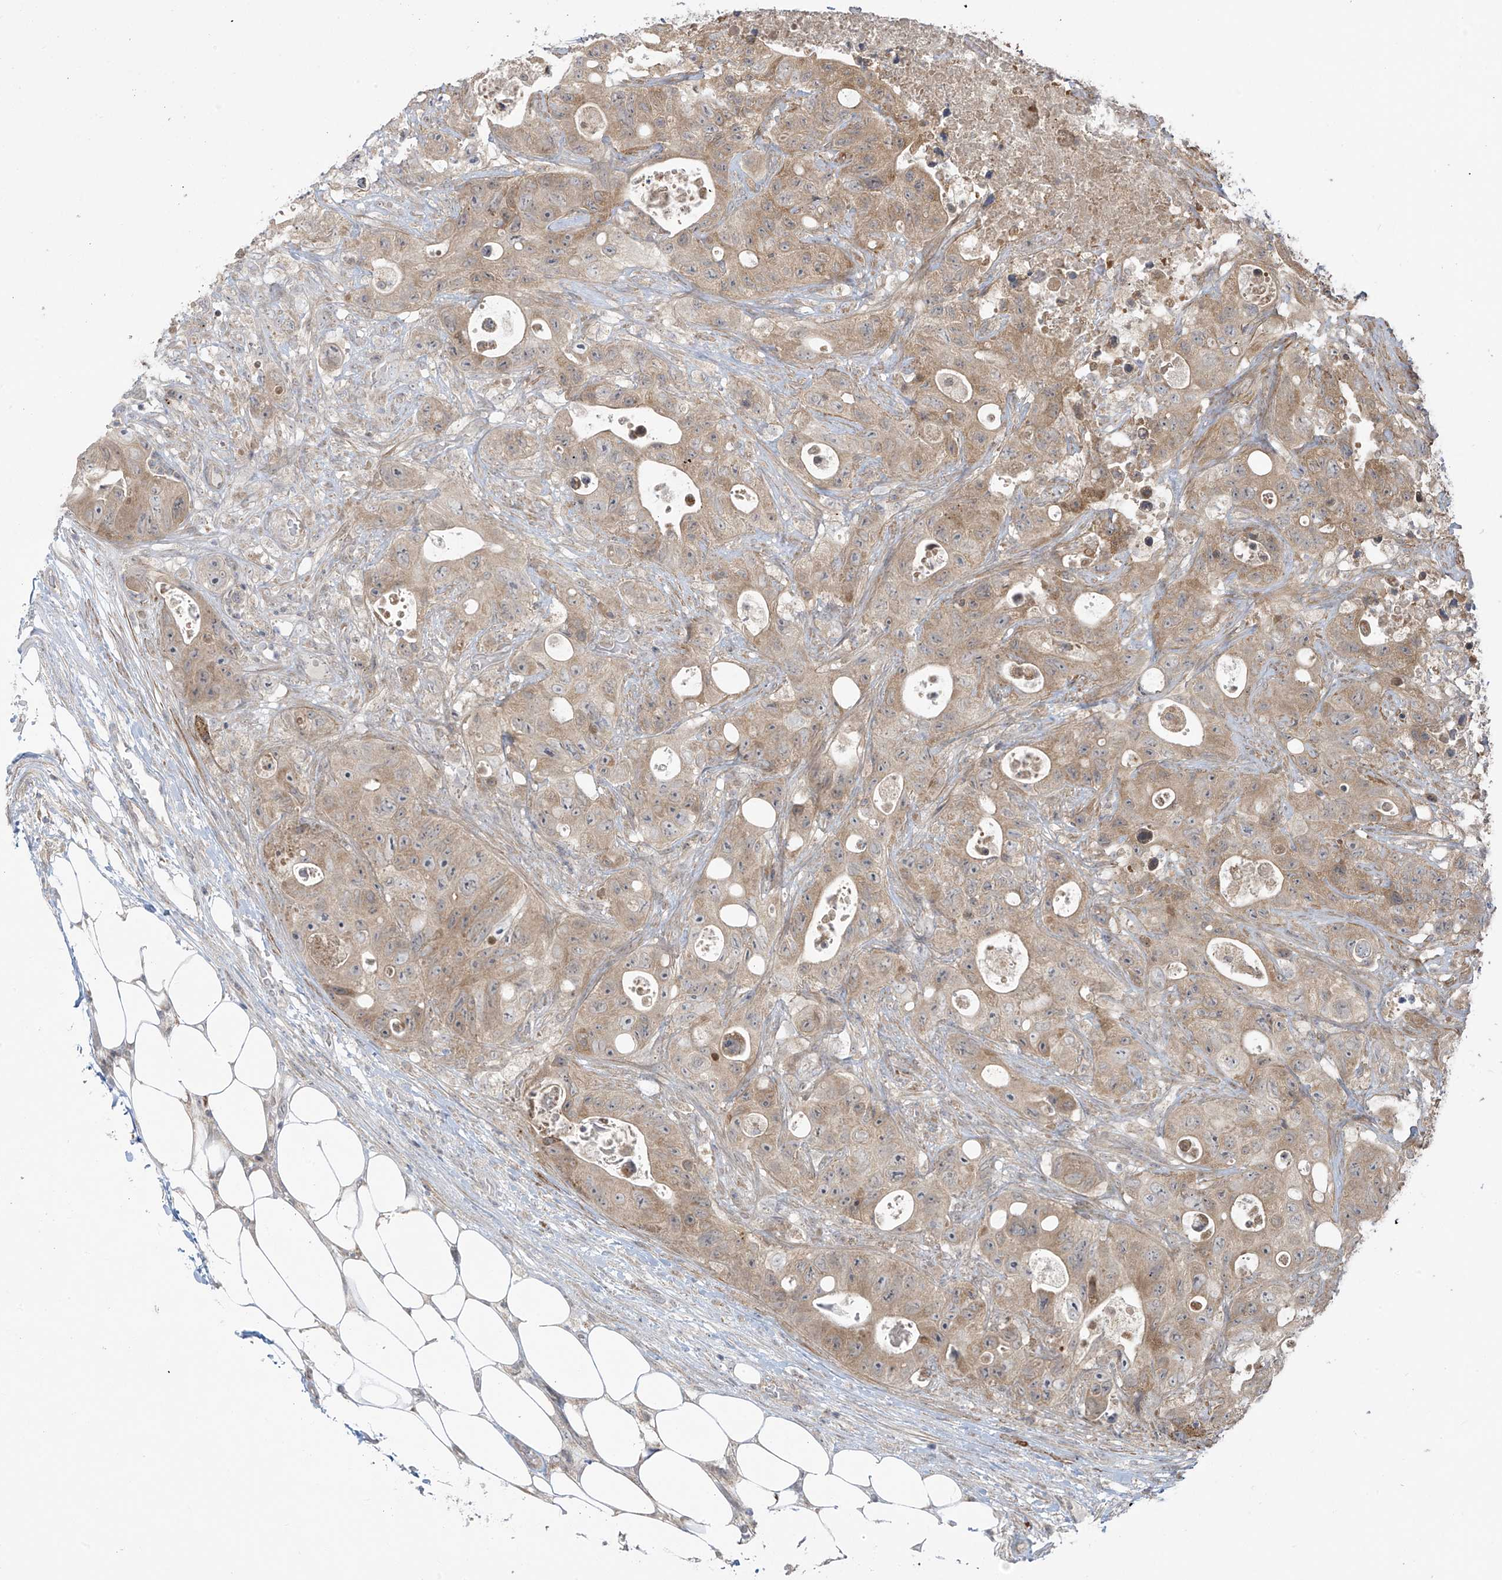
{"staining": {"intensity": "weak", "quantity": ">75%", "location": "cytoplasmic/membranous"}, "tissue": "colorectal cancer", "cell_type": "Tumor cells", "image_type": "cancer", "snomed": [{"axis": "morphology", "description": "Adenocarcinoma, NOS"}, {"axis": "topography", "description": "Colon"}], "caption": "Human colorectal cancer stained with a protein marker reveals weak staining in tumor cells.", "gene": "HDDC2", "patient": {"sex": "female", "age": 46}}